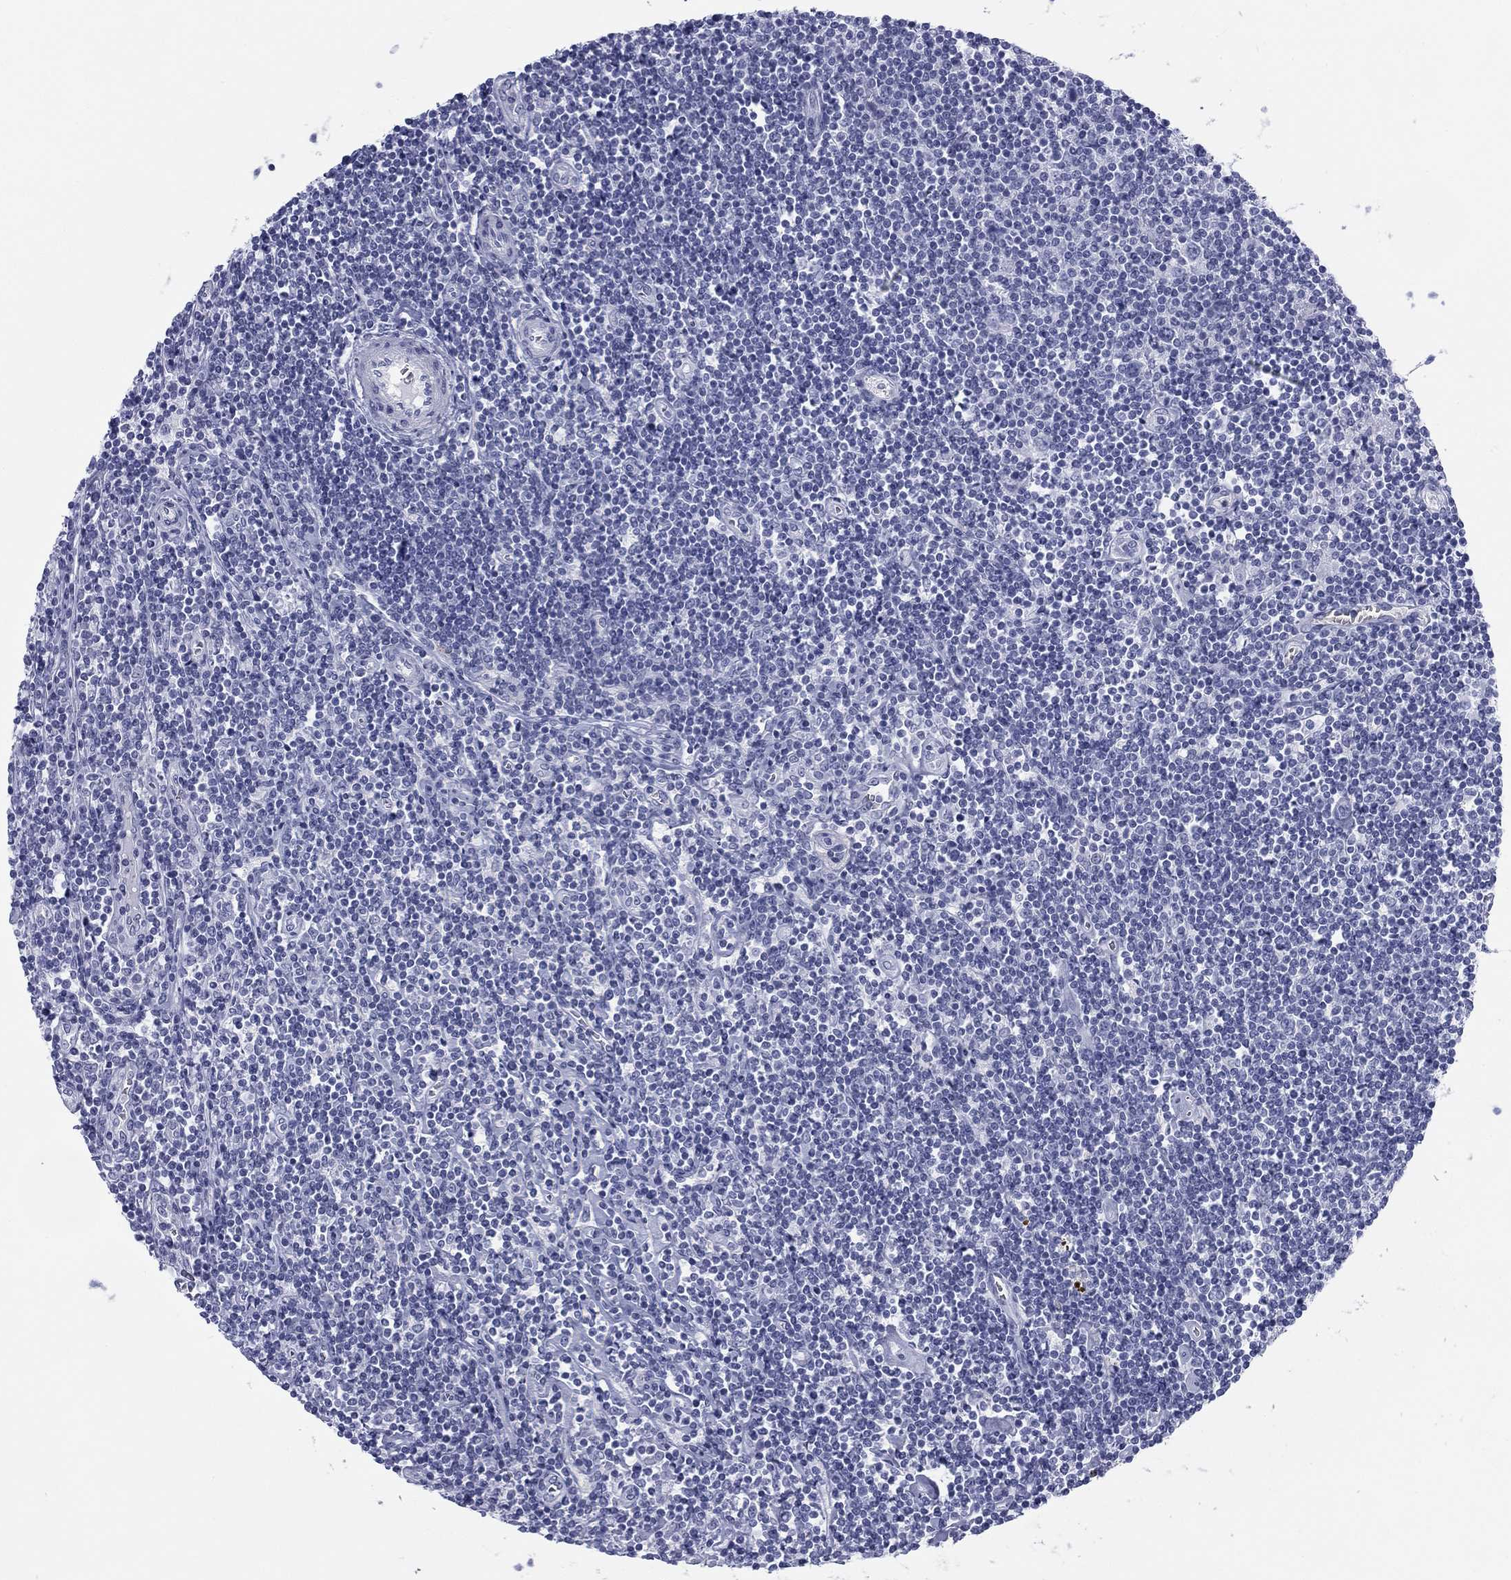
{"staining": {"intensity": "negative", "quantity": "none", "location": "none"}, "tissue": "lymphoma", "cell_type": "Tumor cells", "image_type": "cancer", "snomed": [{"axis": "morphology", "description": "Hodgkin's disease, NOS"}, {"axis": "topography", "description": "Lymph node"}], "caption": "This histopathology image is of Hodgkin's disease stained with immunohistochemistry (IHC) to label a protein in brown with the nuclei are counter-stained blue. There is no positivity in tumor cells.", "gene": "CALB1", "patient": {"sex": "male", "age": 40}}